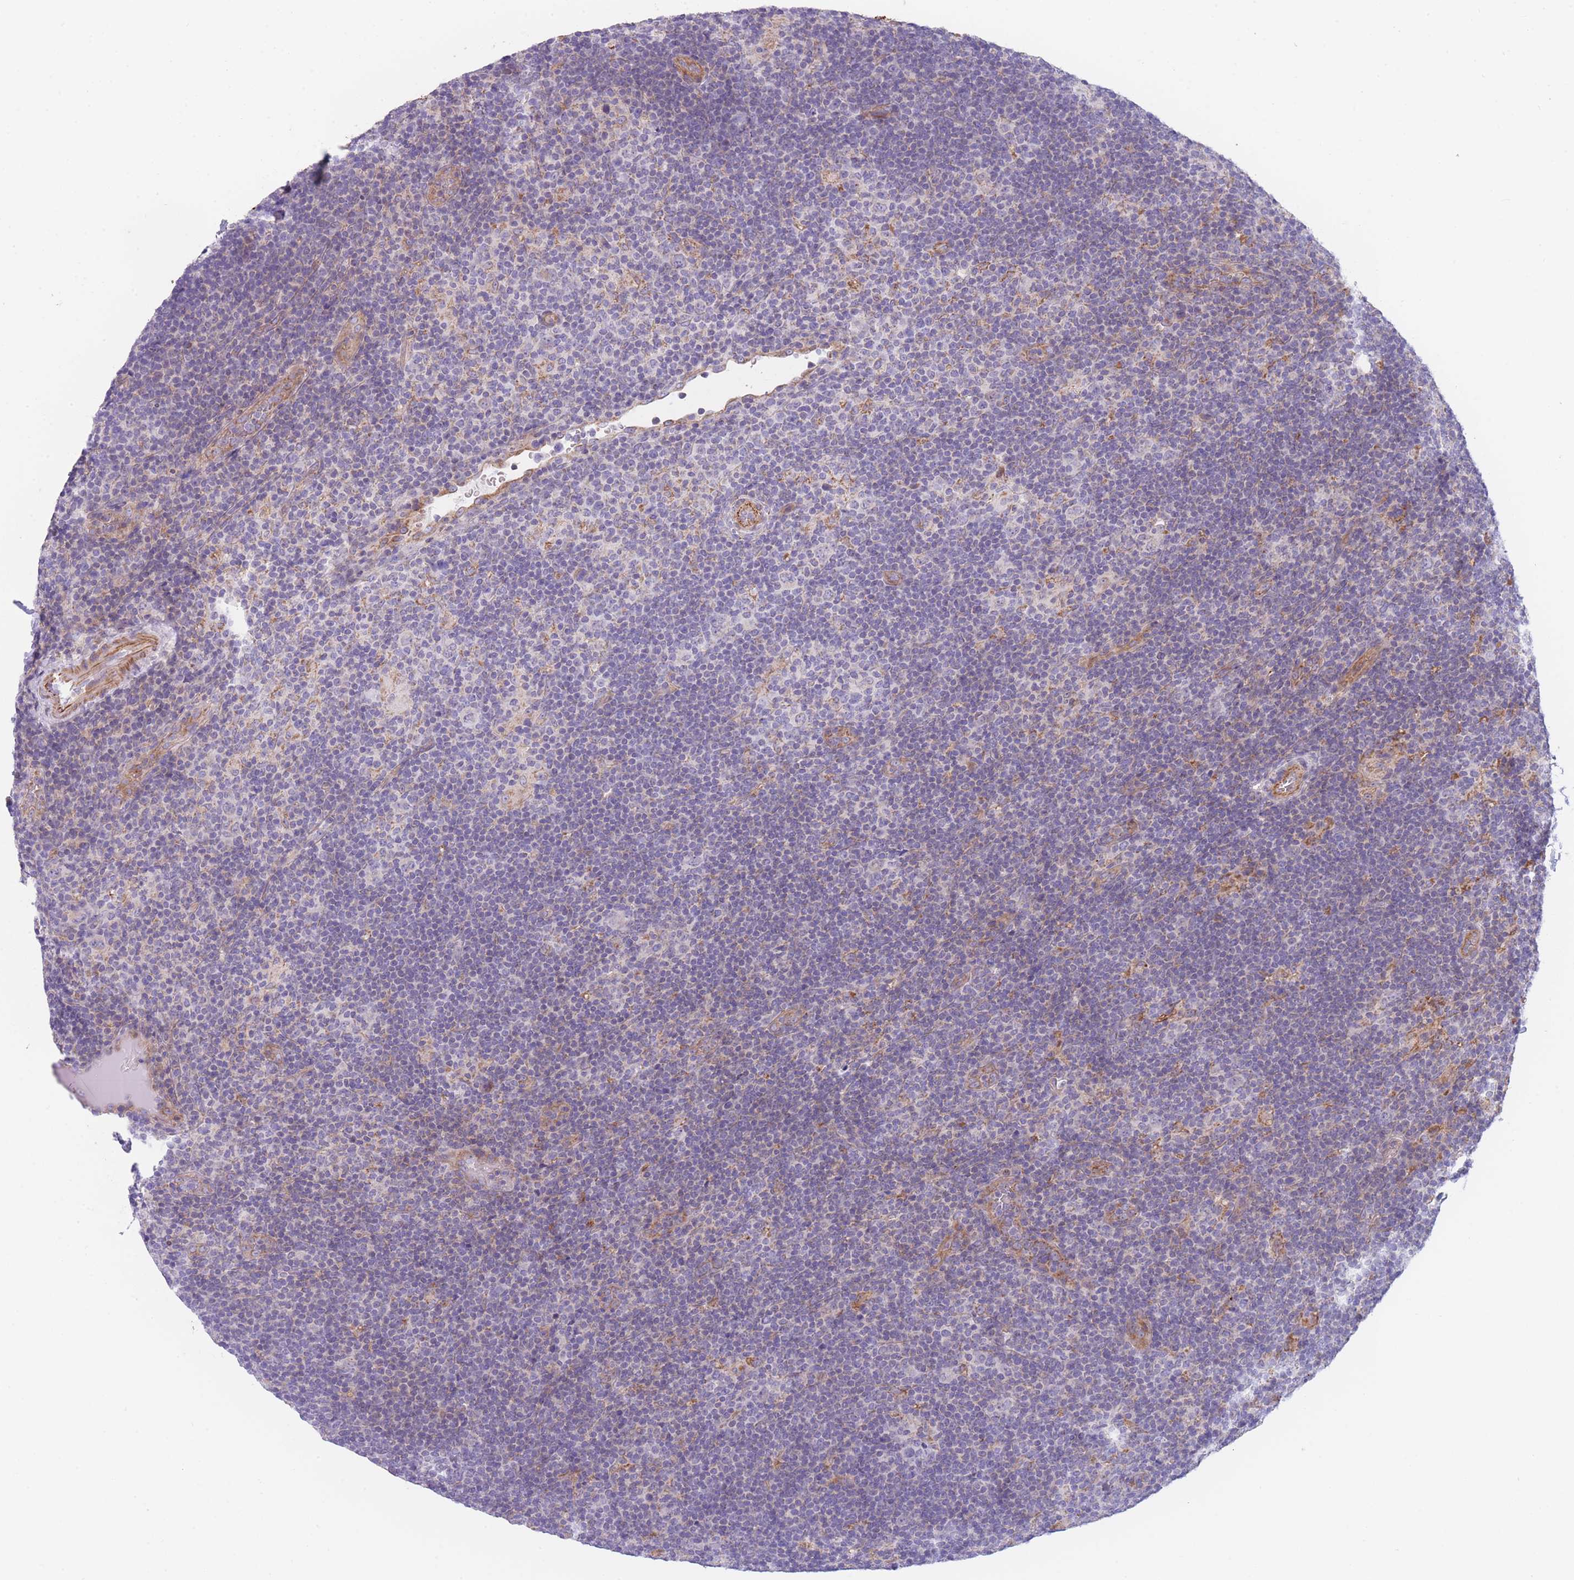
{"staining": {"intensity": "negative", "quantity": "none", "location": "none"}, "tissue": "lymphoma", "cell_type": "Tumor cells", "image_type": "cancer", "snomed": [{"axis": "morphology", "description": "Hodgkin's disease, NOS"}, {"axis": "topography", "description": "Lymph node"}], "caption": "The histopathology image reveals no significant expression in tumor cells of Hodgkin's disease. (IHC, brightfield microscopy, high magnification).", "gene": "SMPD4", "patient": {"sex": "female", "age": 57}}